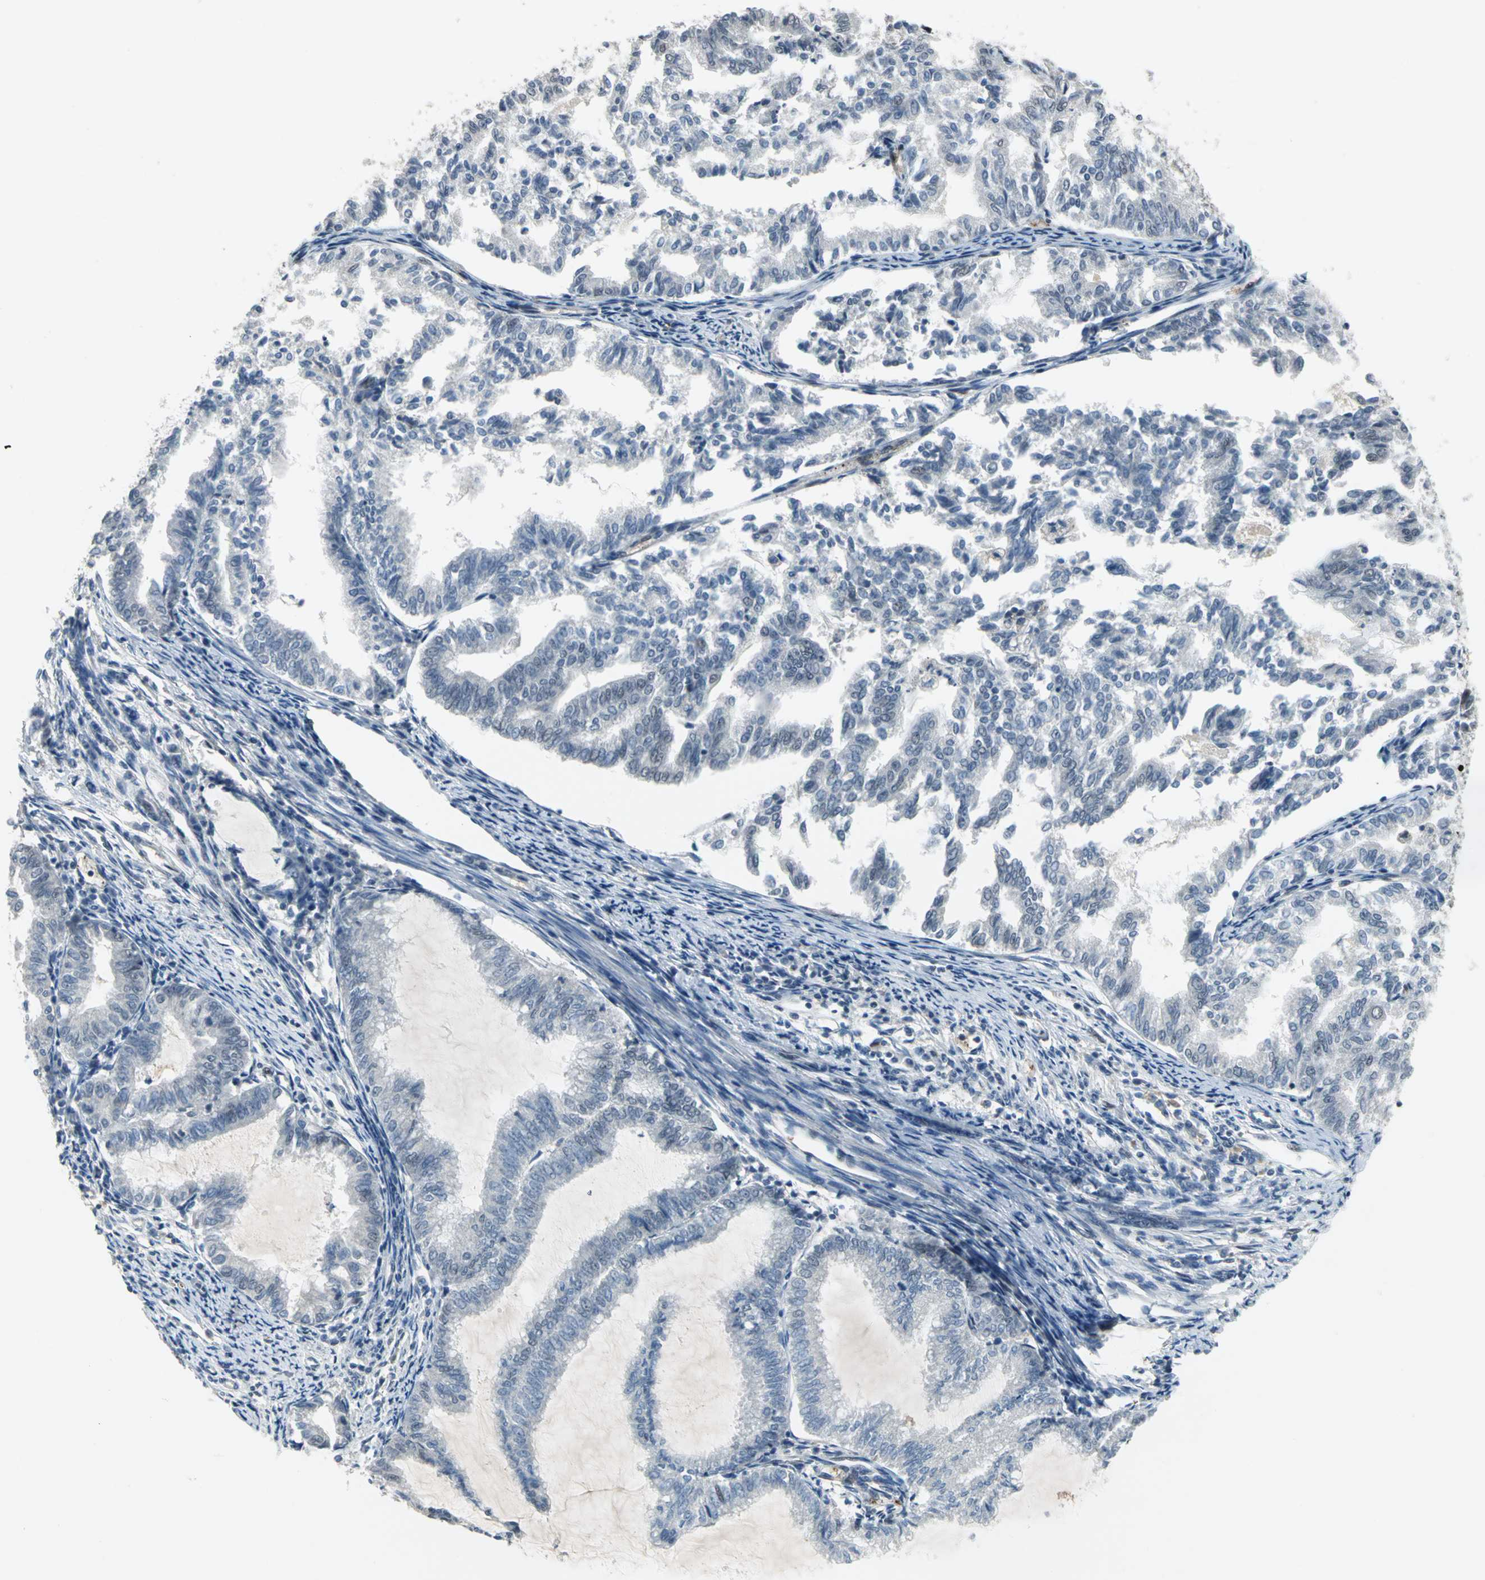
{"staining": {"intensity": "weak", "quantity": "<25%", "location": "nuclear"}, "tissue": "endometrial cancer", "cell_type": "Tumor cells", "image_type": "cancer", "snomed": [{"axis": "morphology", "description": "Adenocarcinoma, NOS"}, {"axis": "topography", "description": "Endometrium"}], "caption": "DAB (3,3'-diaminobenzidine) immunohistochemical staining of human endometrial cancer (adenocarcinoma) reveals no significant expression in tumor cells.", "gene": "GLI3", "patient": {"sex": "female", "age": 79}}